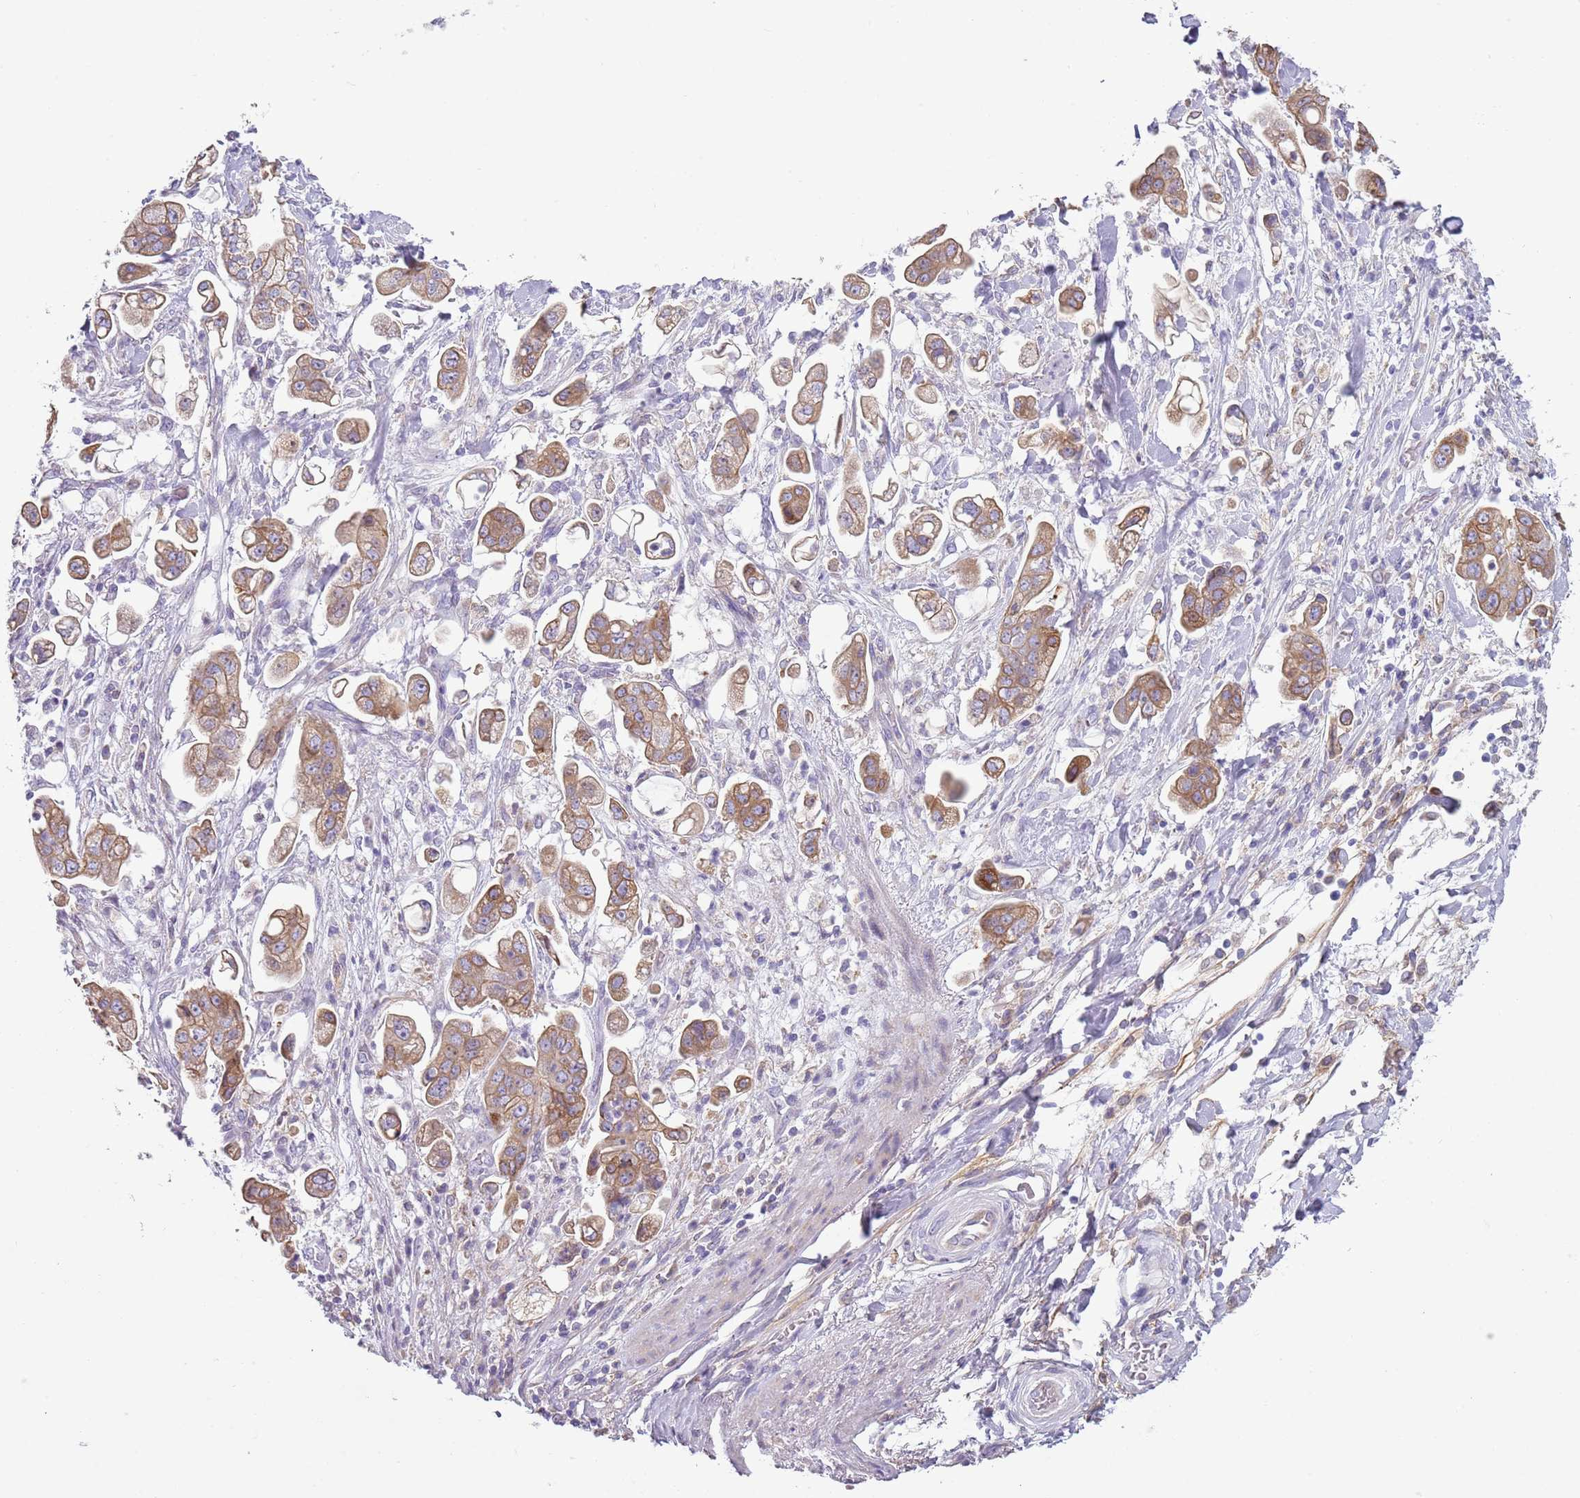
{"staining": {"intensity": "moderate", "quantity": ">75%", "location": "cytoplasmic/membranous"}, "tissue": "stomach cancer", "cell_type": "Tumor cells", "image_type": "cancer", "snomed": [{"axis": "morphology", "description": "Adenocarcinoma, NOS"}, {"axis": "topography", "description": "Stomach"}], "caption": "The micrograph exhibits immunohistochemical staining of adenocarcinoma (stomach). There is moderate cytoplasmic/membranous positivity is seen in about >75% of tumor cells.", "gene": "OAF", "patient": {"sex": "male", "age": 62}}